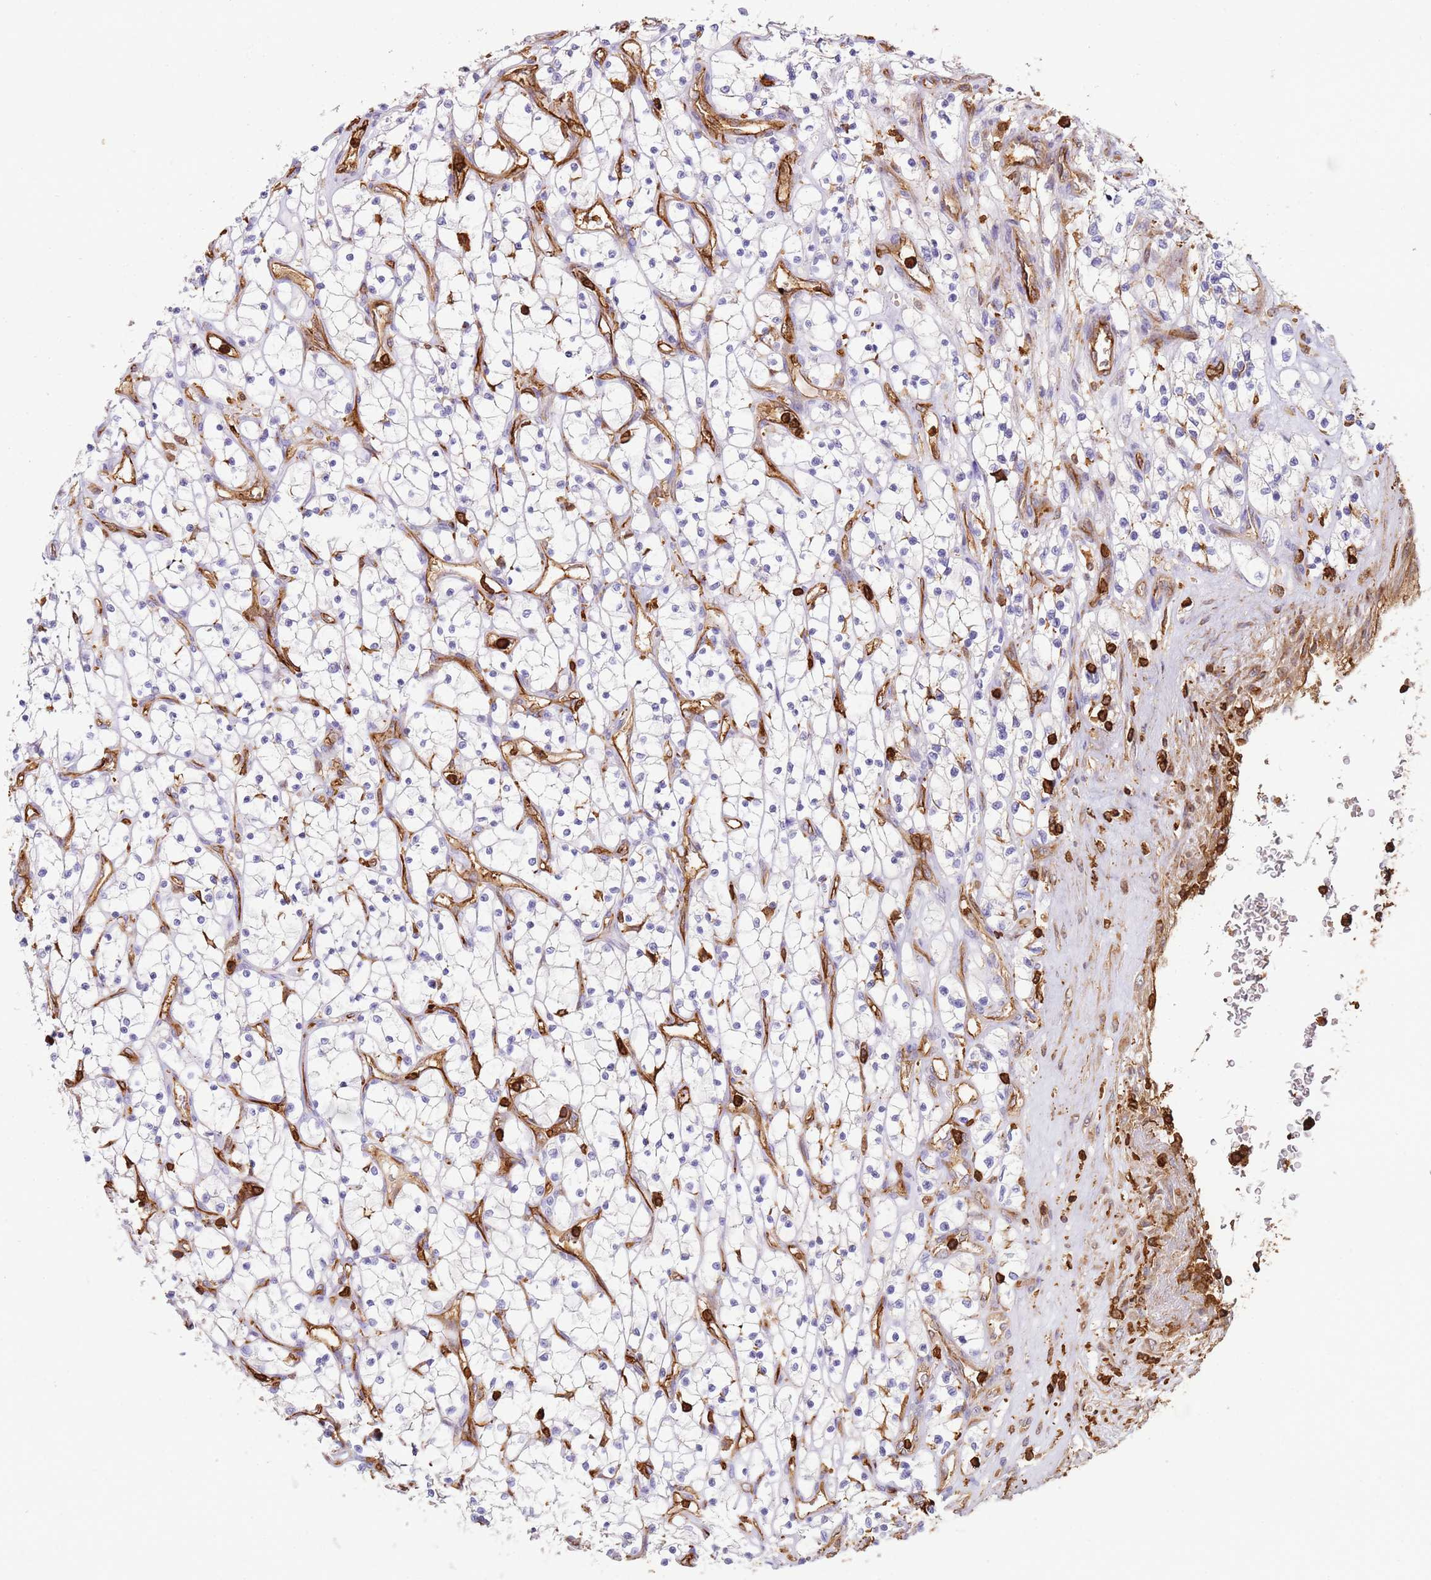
{"staining": {"intensity": "negative", "quantity": "none", "location": "none"}, "tissue": "renal cancer", "cell_type": "Tumor cells", "image_type": "cancer", "snomed": [{"axis": "morphology", "description": "Adenocarcinoma, NOS"}, {"axis": "topography", "description": "Kidney"}], "caption": "An IHC histopathology image of renal cancer (adenocarcinoma) is shown. There is no staining in tumor cells of renal cancer (adenocarcinoma).", "gene": "OR6P1", "patient": {"sex": "female", "age": 69}}